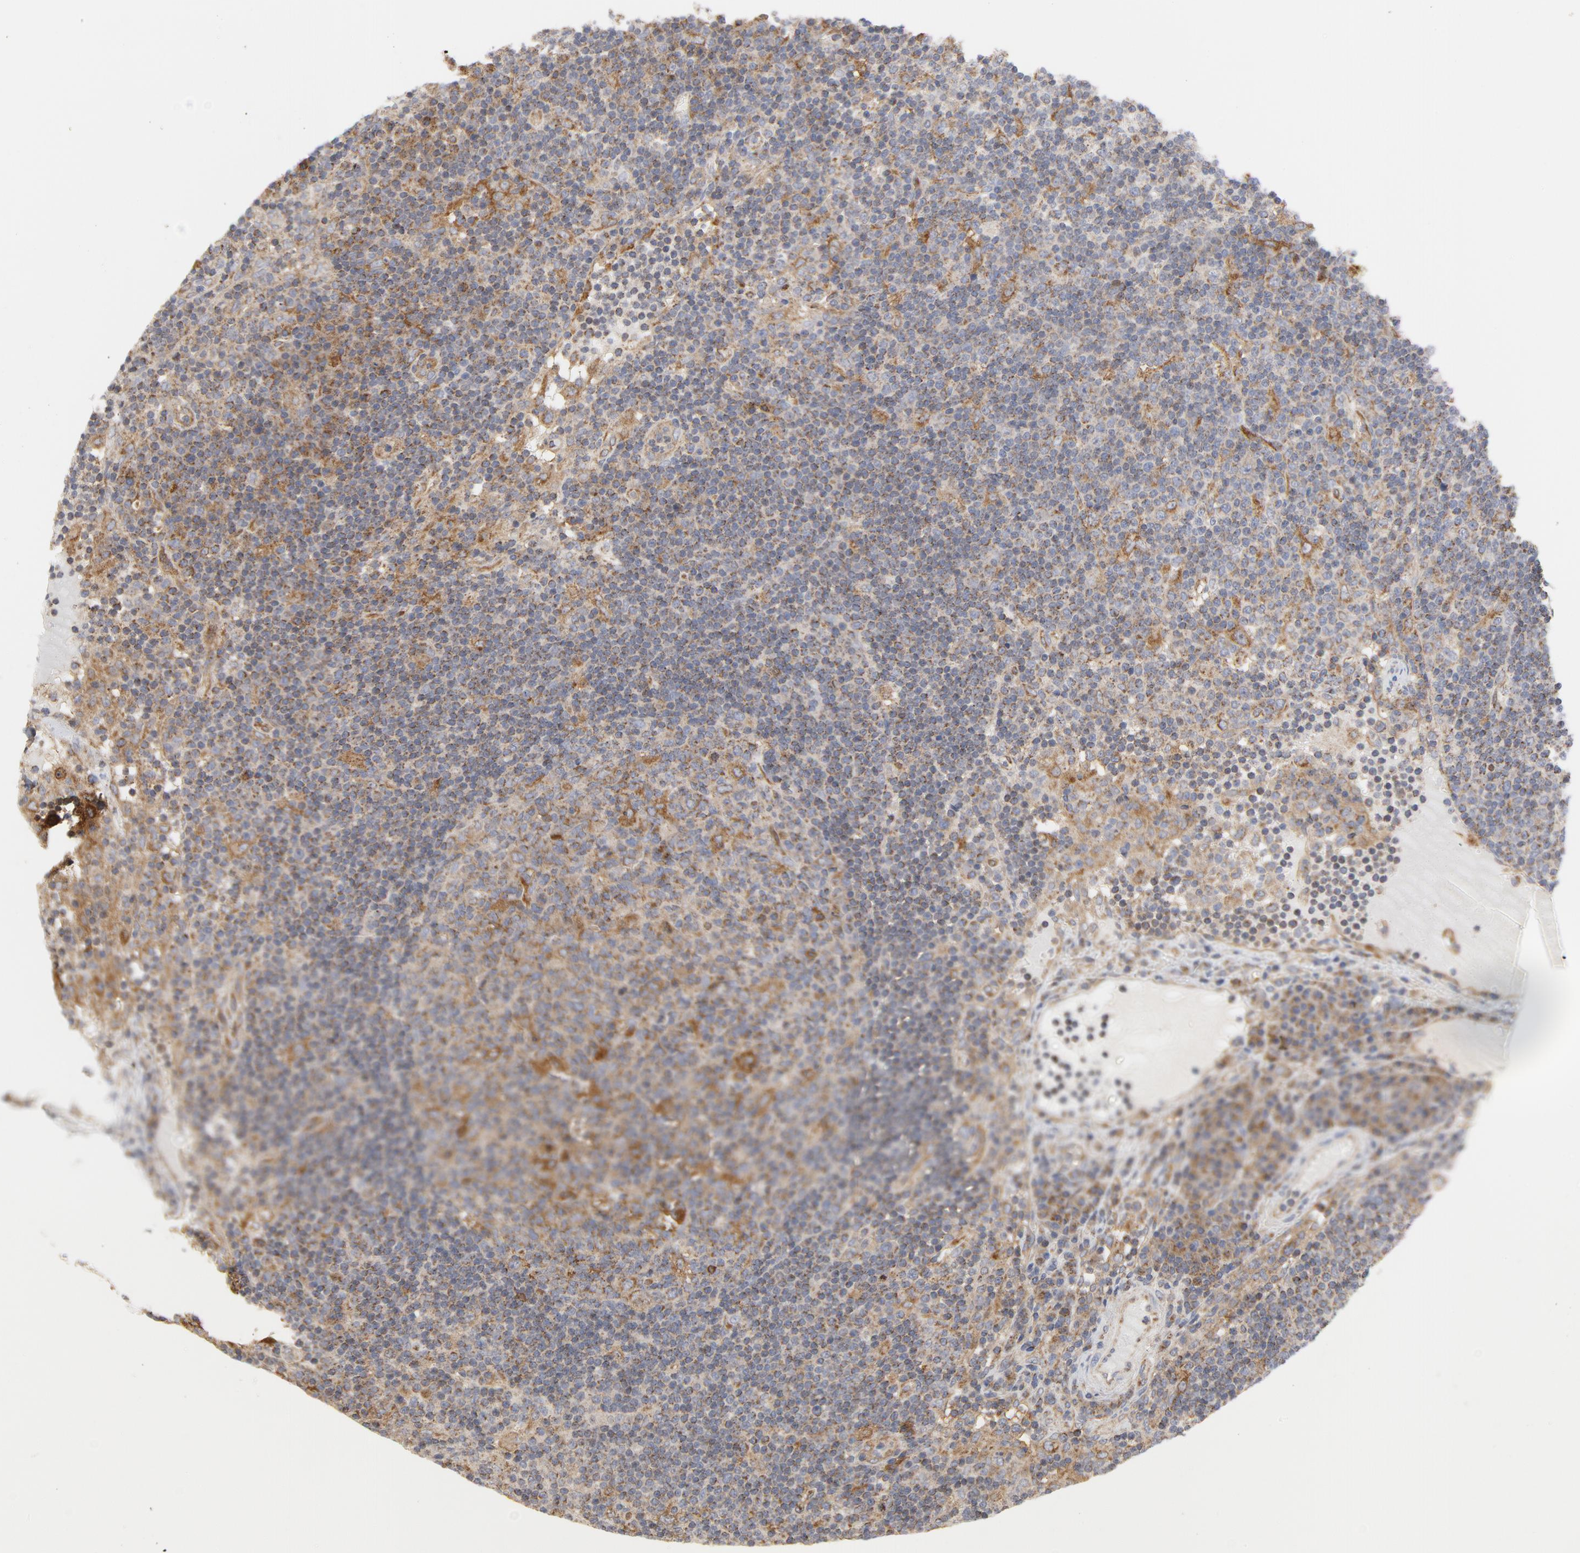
{"staining": {"intensity": "moderate", "quantity": ">75%", "location": "cytoplasmic/membranous"}, "tissue": "lymph node", "cell_type": "Germinal center cells", "image_type": "normal", "snomed": [{"axis": "morphology", "description": "Normal tissue, NOS"}, {"axis": "morphology", "description": "Squamous cell carcinoma, metastatic, NOS"}, {"axis": "topography", "description": "Lymph node"}], "caption": "Moderate cytoplasmic/membranous expression for a protein is appreciated in approximately >75% of germinal center cells of unremarkable lymph node using immunohistochemistry (IHC).", "gene": "RAPGEF4", "patient": {"sex": "female", "age": 53}}